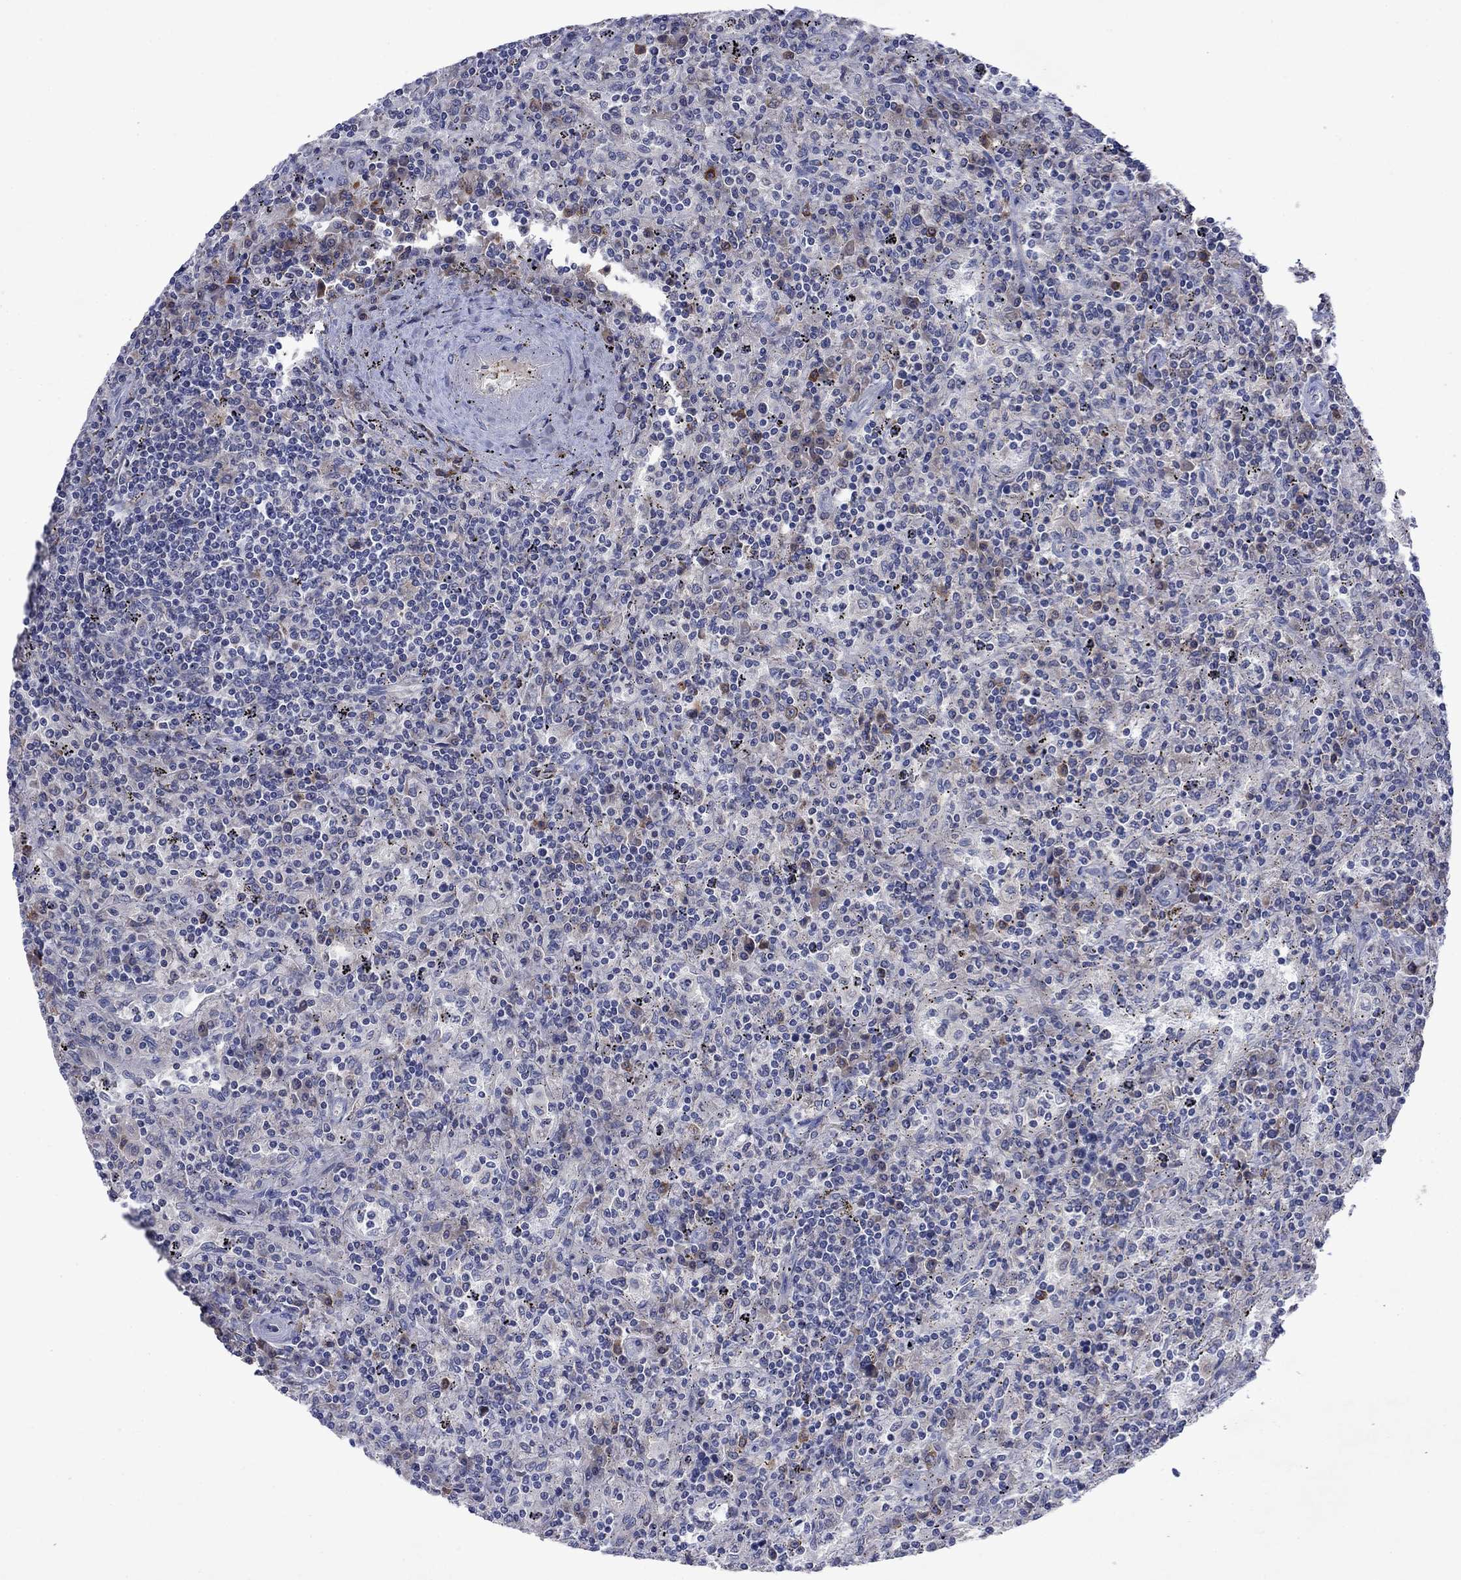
{"staining": {"intensity": "negative", "quantity": "none", "location": "none"}, "tissue": "lymphoma", "cell_type": "Tumor cells", "image_type": "cancer", "snomed": [{"axis": "morphology", "description": "Malignant lymphoma, non-Hodgkin's type, Low grade"}, {"axis": "topography", "description": "Spleen"}], "caption": "Low-grade malignant lymphoma, non-Hodgkin's type was stained to show a protein in brown. There is no significant expression in tumor cells.", "gene": "TMEM97", "patient": {"sex": "male", "age": 62}}